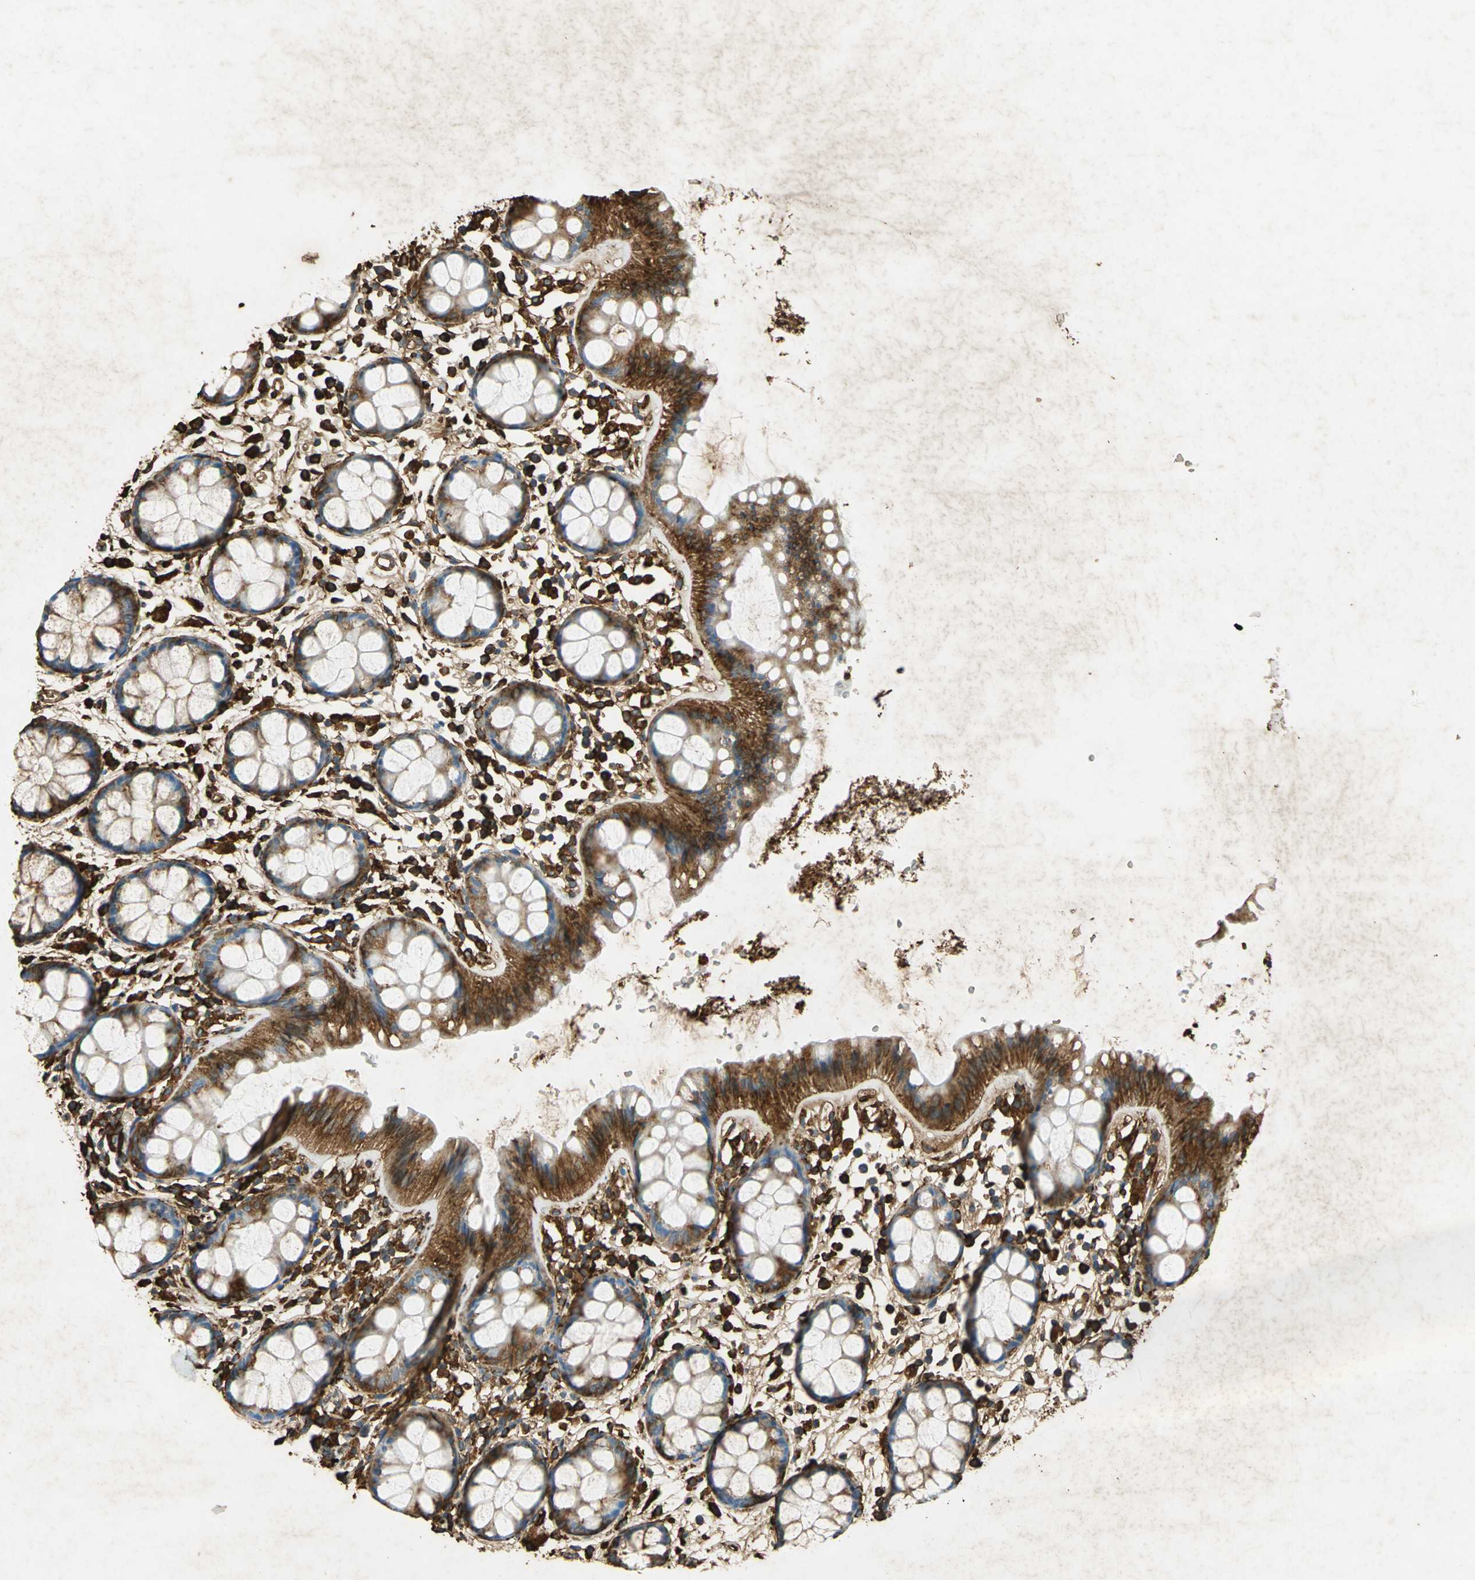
{"staining": {"intensity": "strong", "quantity": ">75%", "location": "cytoplasmic/membranous"}, "tissue": "rectum", "cell_type": "Glandular cells", "image_type": "normal", "snomed": [{"axis": "morphology", "description": "Normal tissue, NOS"}, {"axis": "topography", "description": "Rectum"}], "caption": "Protein expression analysis of normal rectum reveals strong cytoplasmic/membranous expression in approximately >75% of glandular cells.", "gene": "HSP90B1", "patient": {"sex": "female", "age": 66}}